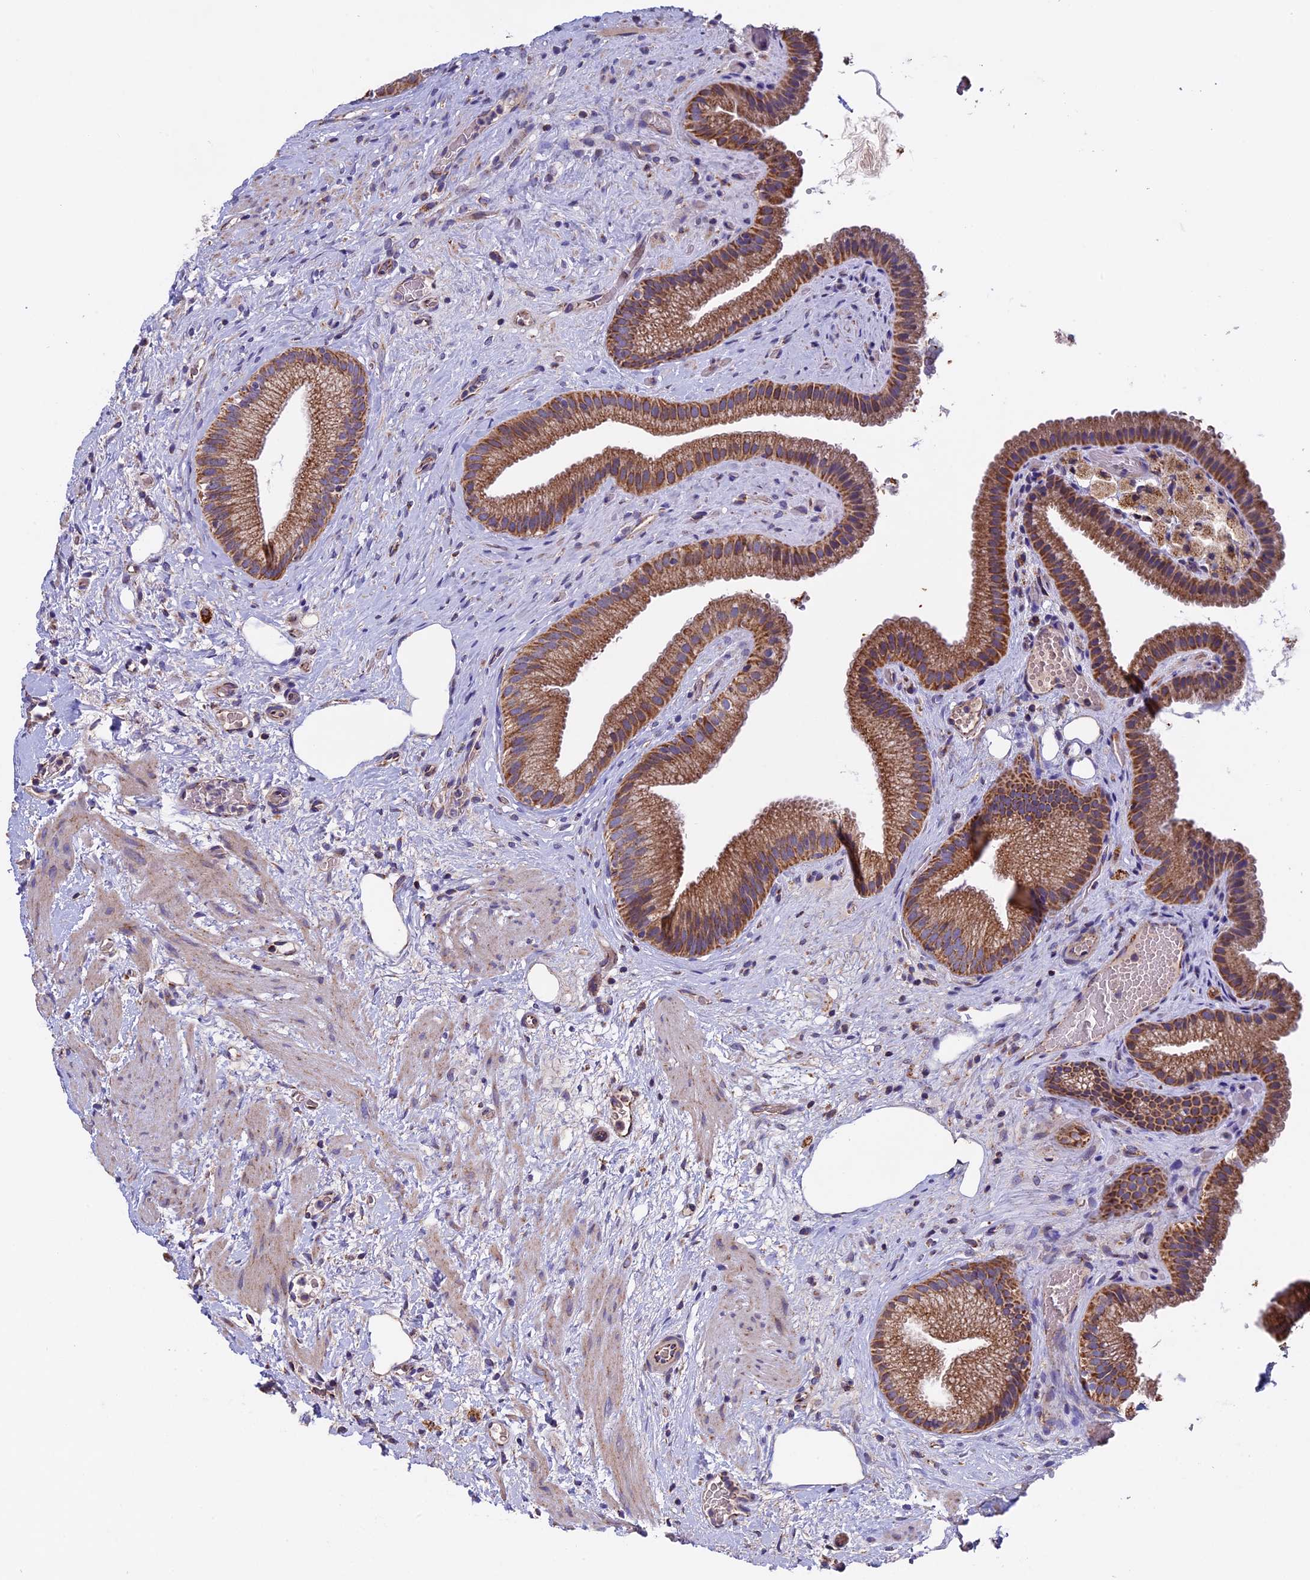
{"staining": {"intensity": "moderate", "quantity": ">75%", "location": "cytoplasmic/membranous"}, "tissue": "gallbladder", "cell_type": "Glandular cells", "image_type": "normal", "snomed": [{"axis": "morphology", "description": "Normal tissue, NOS"}, {"axis": "morphology", "description": "Inflammation, NOS"}, {"axis": "topography", "description": "Gallbladder"}], "caption": "Immunohistochemistry (IHC) (DAB) staining of normal human gallbladder shows moderate cytoplasmic/membranous protein positivity in approximately >75% of glandular cells. (DAB (3,3'-diaminobenzidine) IHC with brightfield microscopy, high magnification).", "gene": "RNF17", "patient": {"sex": "male", "age": 51}}